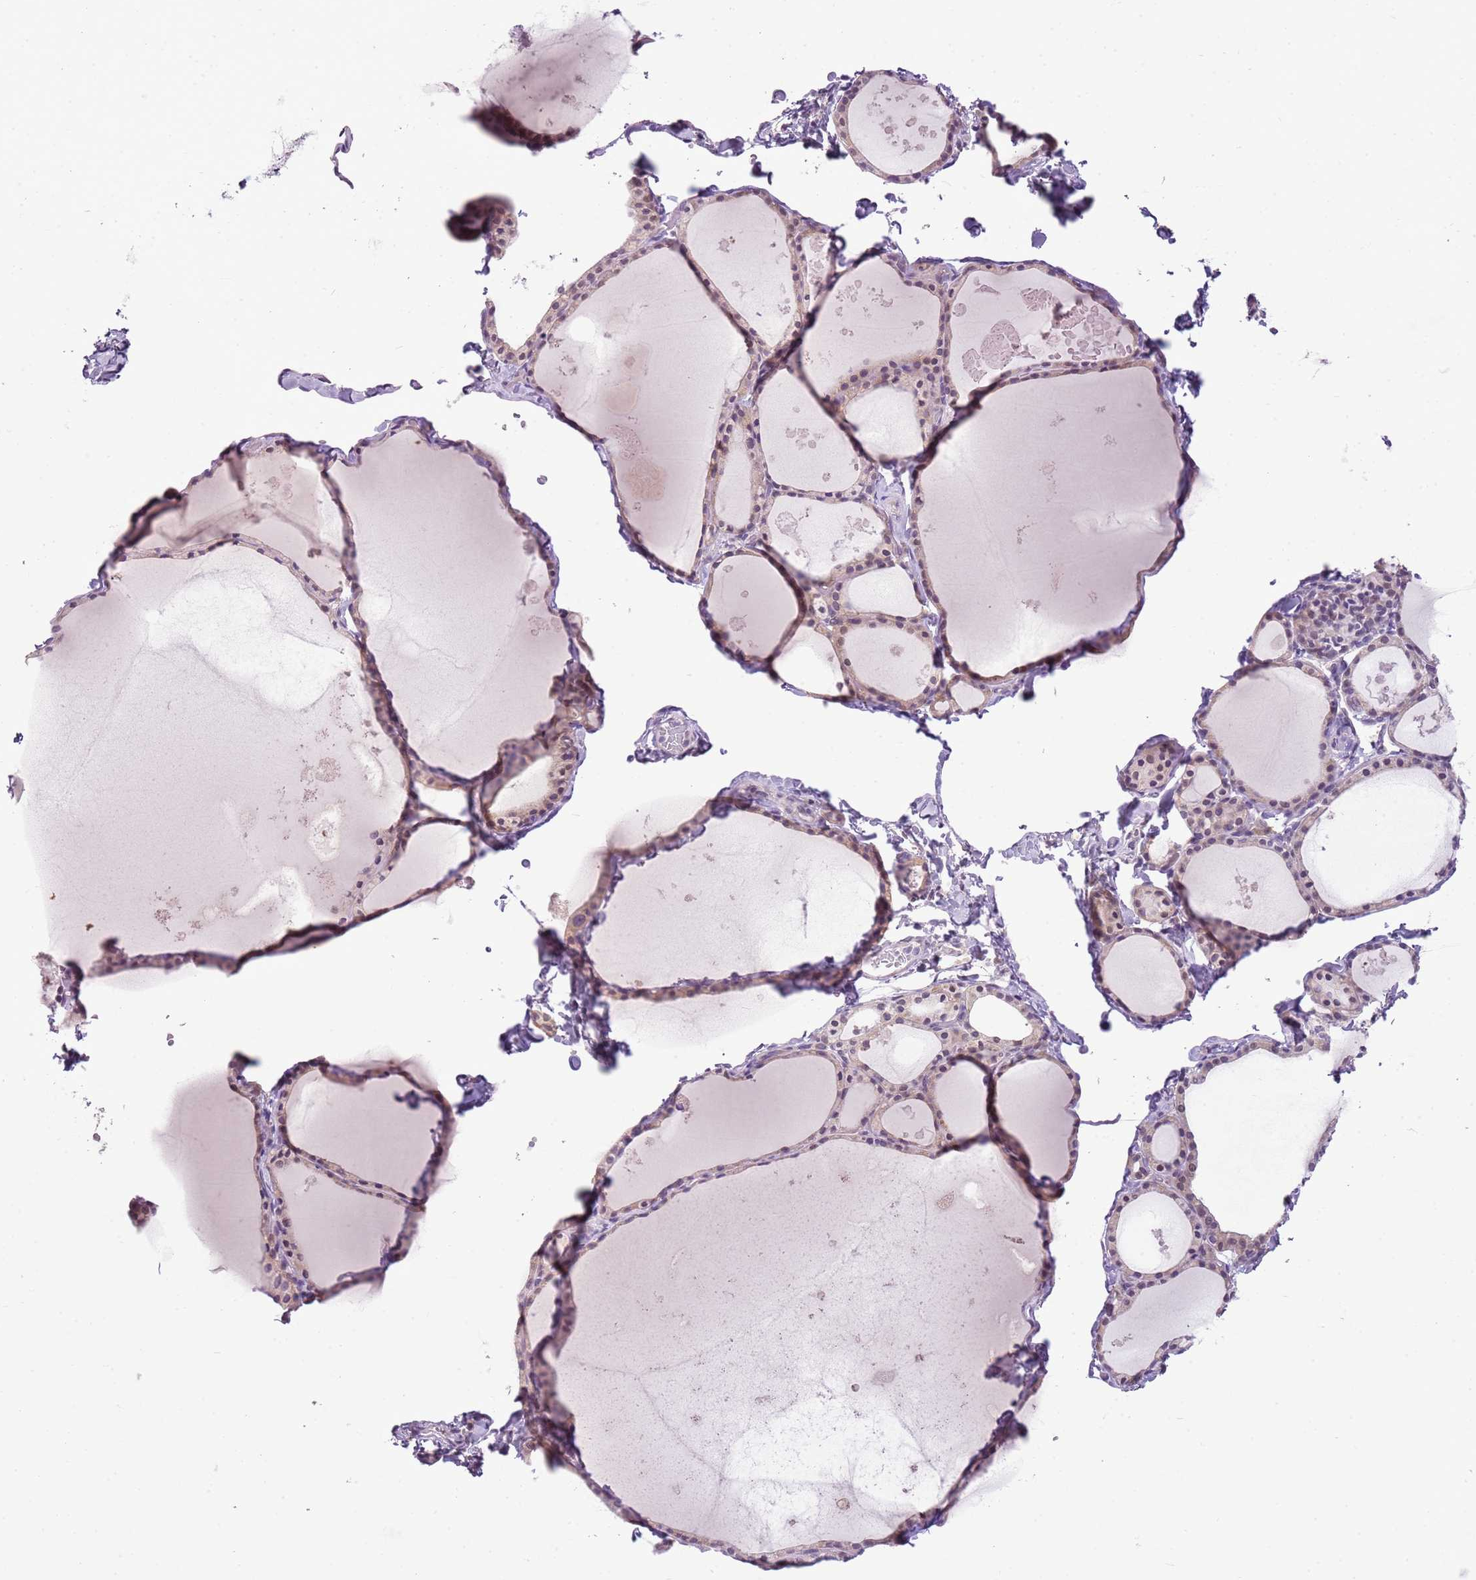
{"staining": {"intensity": "weak", "quantity": "<25%", "location": "nuclear"}, "tissue": "thyroid gland", "cell_type": "Glandular cells", "image_type": "normal", "snomed": [{"axis": "morphology", "description": "Normal tissue, NOS"}, {"axis": "topography", "description": "Thyroid gland"}], "caption": "Glandular cells show no significant protein expression in normal thyroid gland. The staining was performed using DAB to visualize the protein expression in brown, while the nuclei were stained in blue with hematoxylin (Magnification: 20x).", "gene": "FAM120C", "patient": {"sex": "male", "age": 56}}